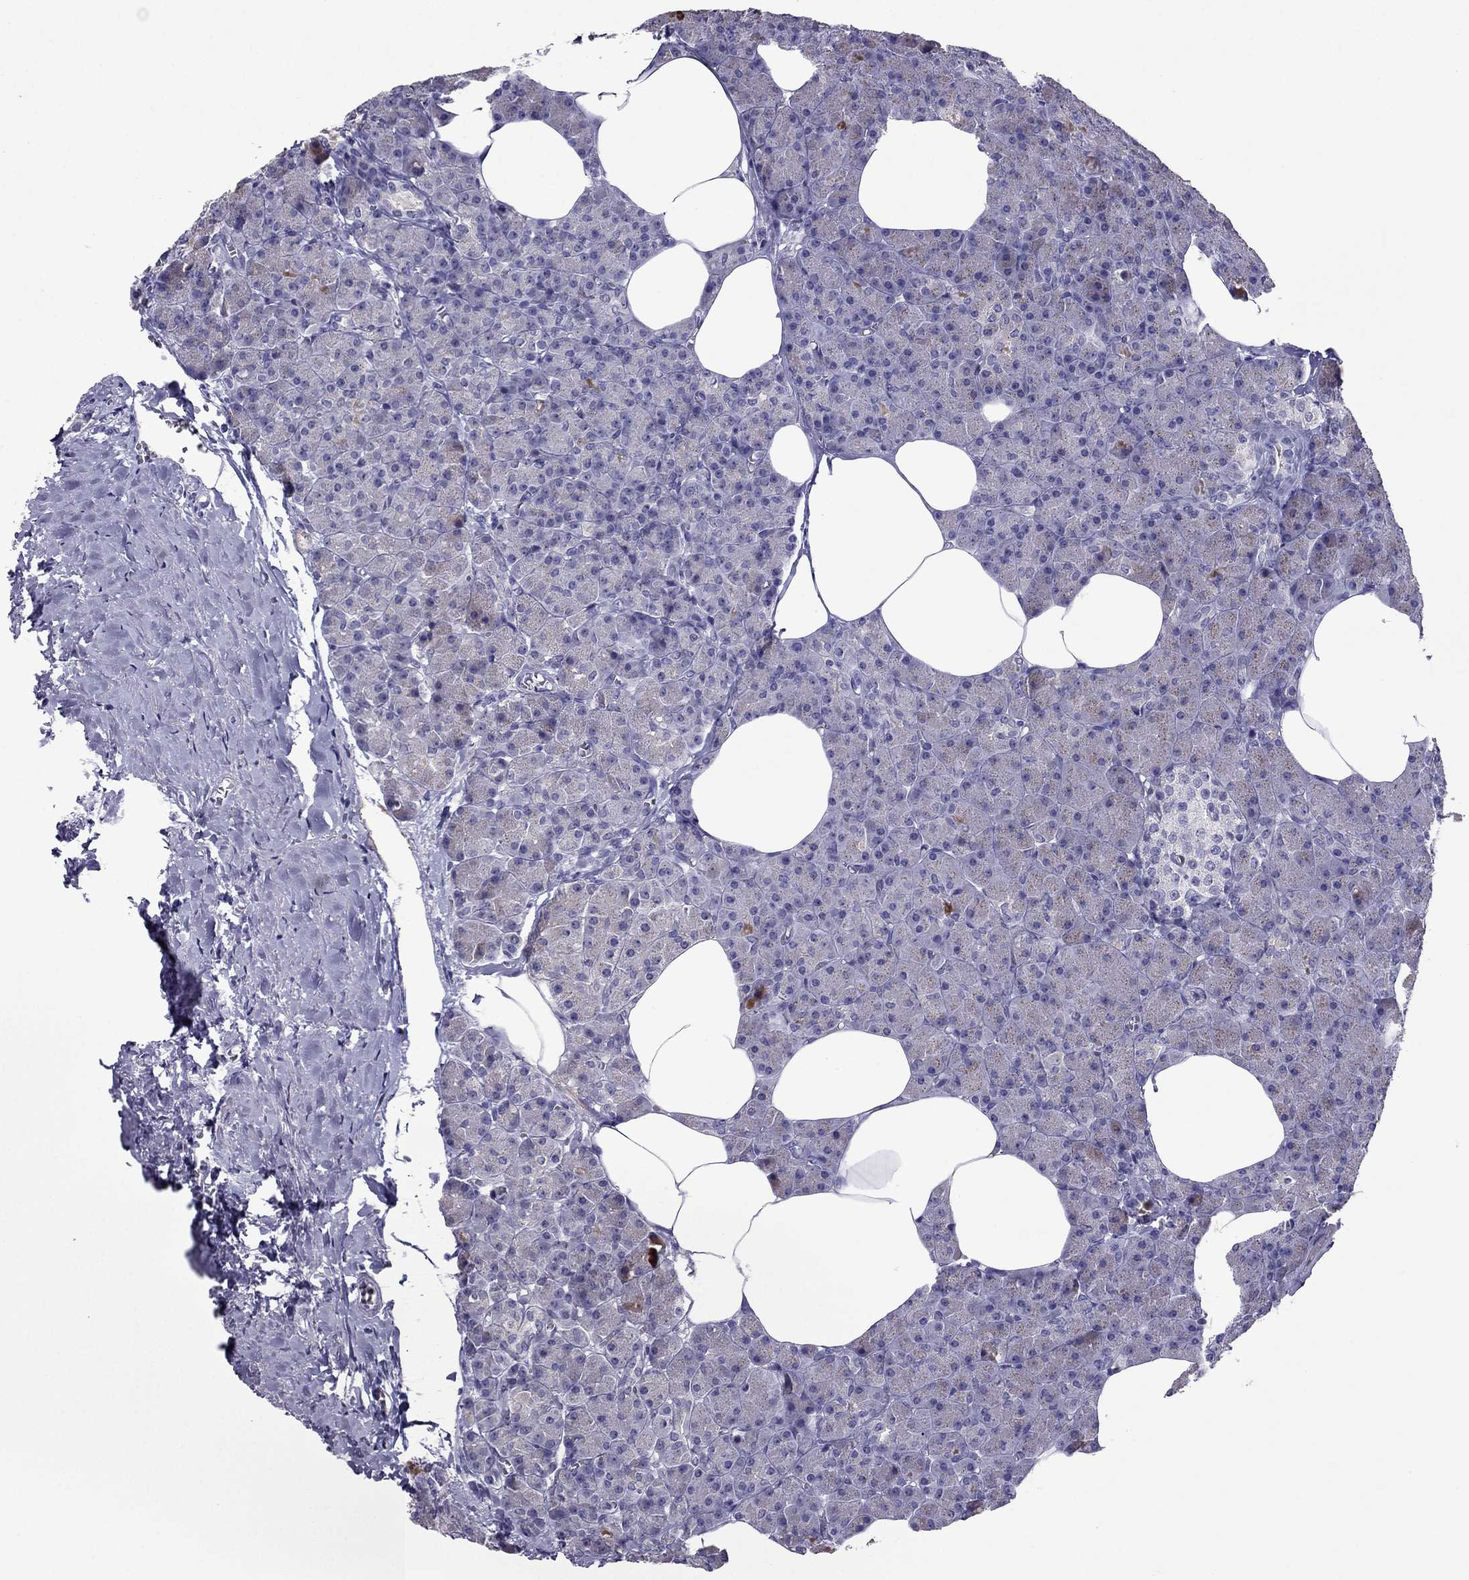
{"staining": {"intensity": "negative", "quantity": "none", "location": "none"}, "tissue": "pancreas", "cell_type": "Exocrine glandular cells", "image_type": "normal", "snomed": [{"axis": "morphology", "description": "Normal tissue, NOS"}, {"axis": "topography", "description": "Pancreas"}], "caption": "Protein analysis of normal pancreas demonstrates no significant expression in exocrine glandular cells. (Stains: DAB immunohistochemistry (IHC) with hematoxylin counter stain, Microscopy: brightfield microscopy at high magnification).", "gene": "MYBPH", "patient": {"sex": "female", "age": 45}}